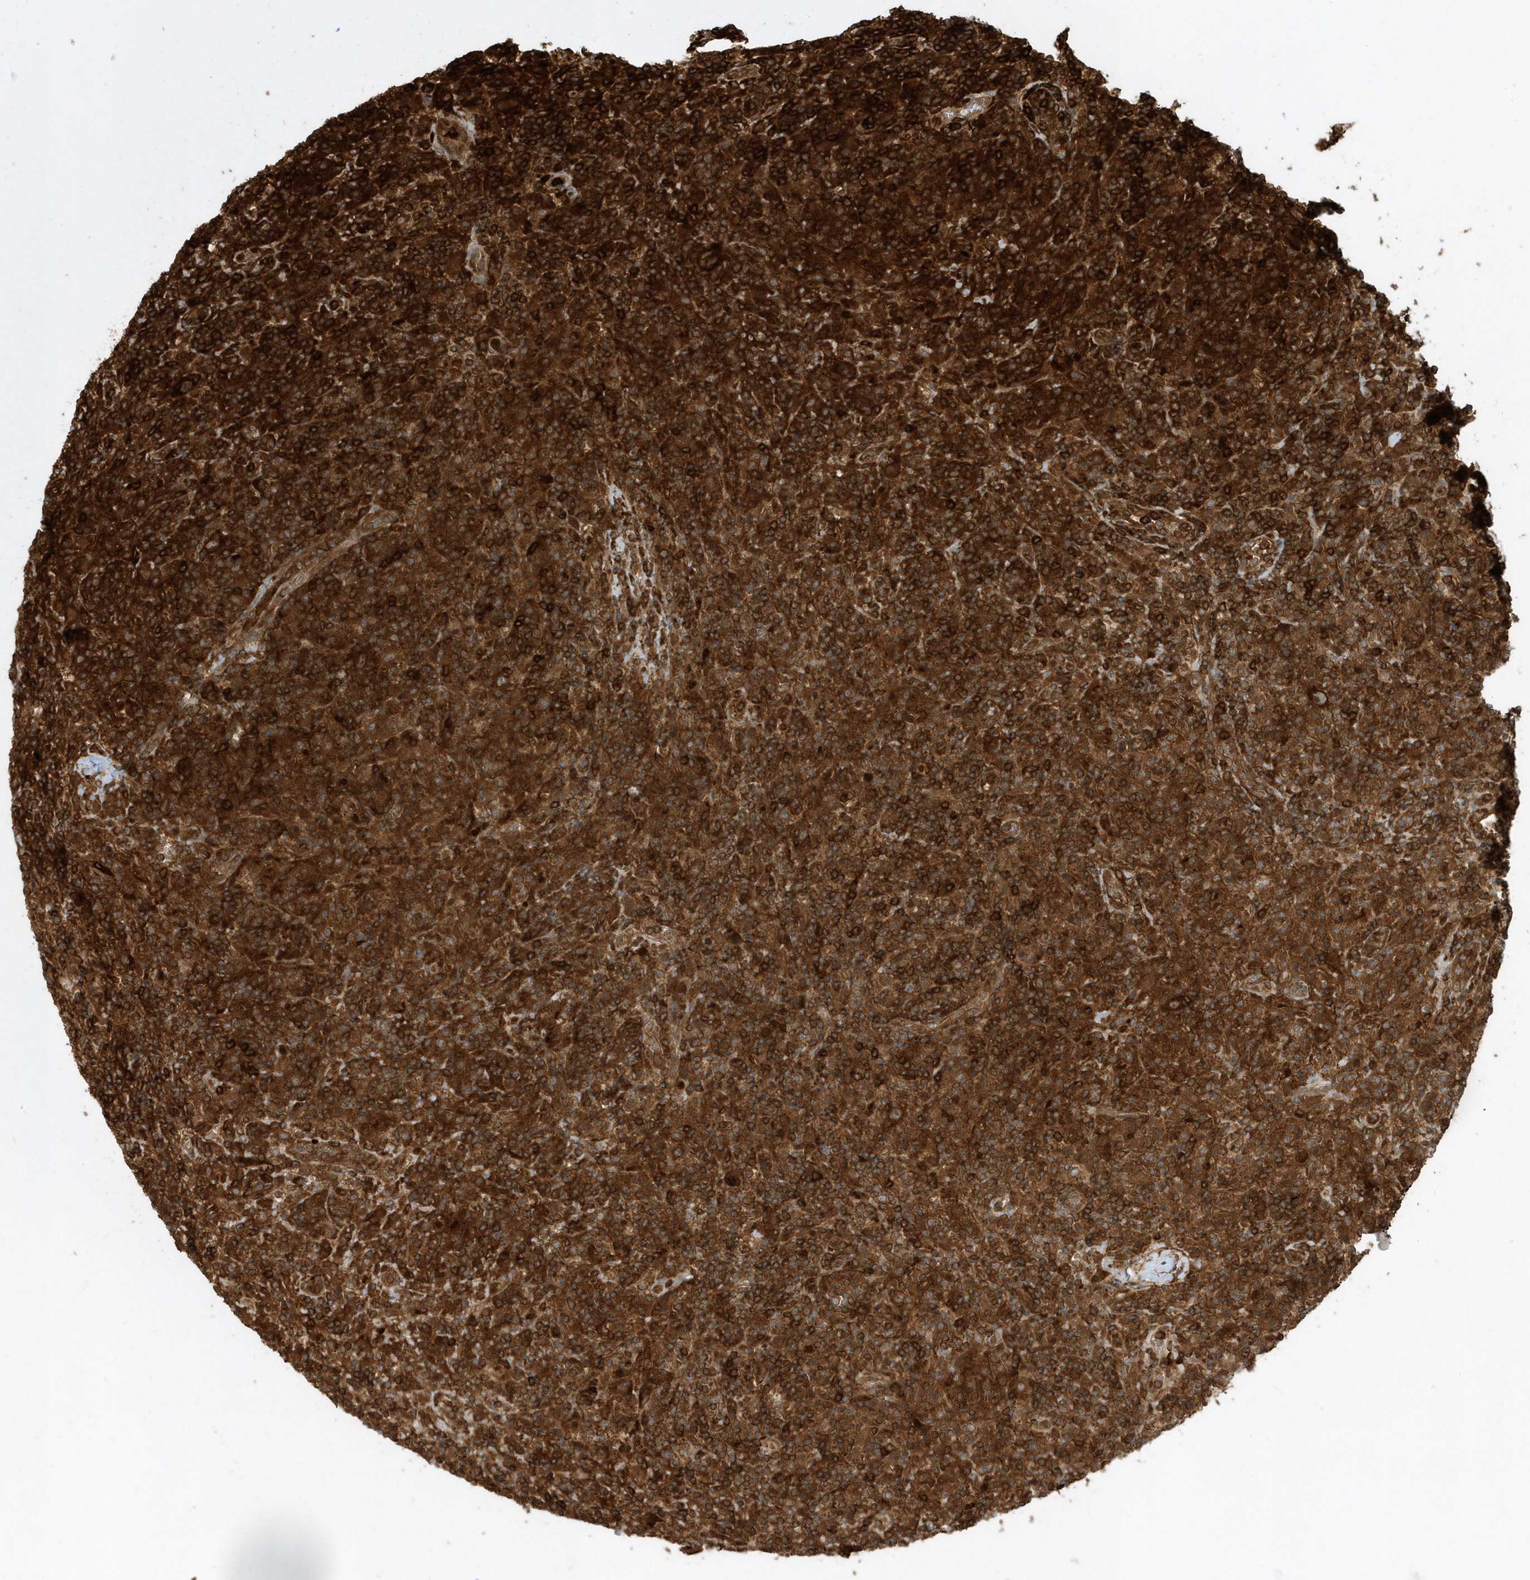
{"staining": {"intensity": "strong", "quantity": ">75%", "location": "cytoplasmic/membranous"}, "tissue": "lymphoma", "cell_type": "Tumor cells", "image_type": "cancer", "snomed": [{"axis": "morphology", "description": "Hodgkin's disease, NOS"}, {"axis": "topography", "description": "Lymph node"}], "caption": "This is an image of IHC staining of Hodgkin's disease, which shows strong expression in the cytoplasmic/membranous of tumor cells.", "gene": "CLCN6", "patient": {"sex": "male", "age": 70}}